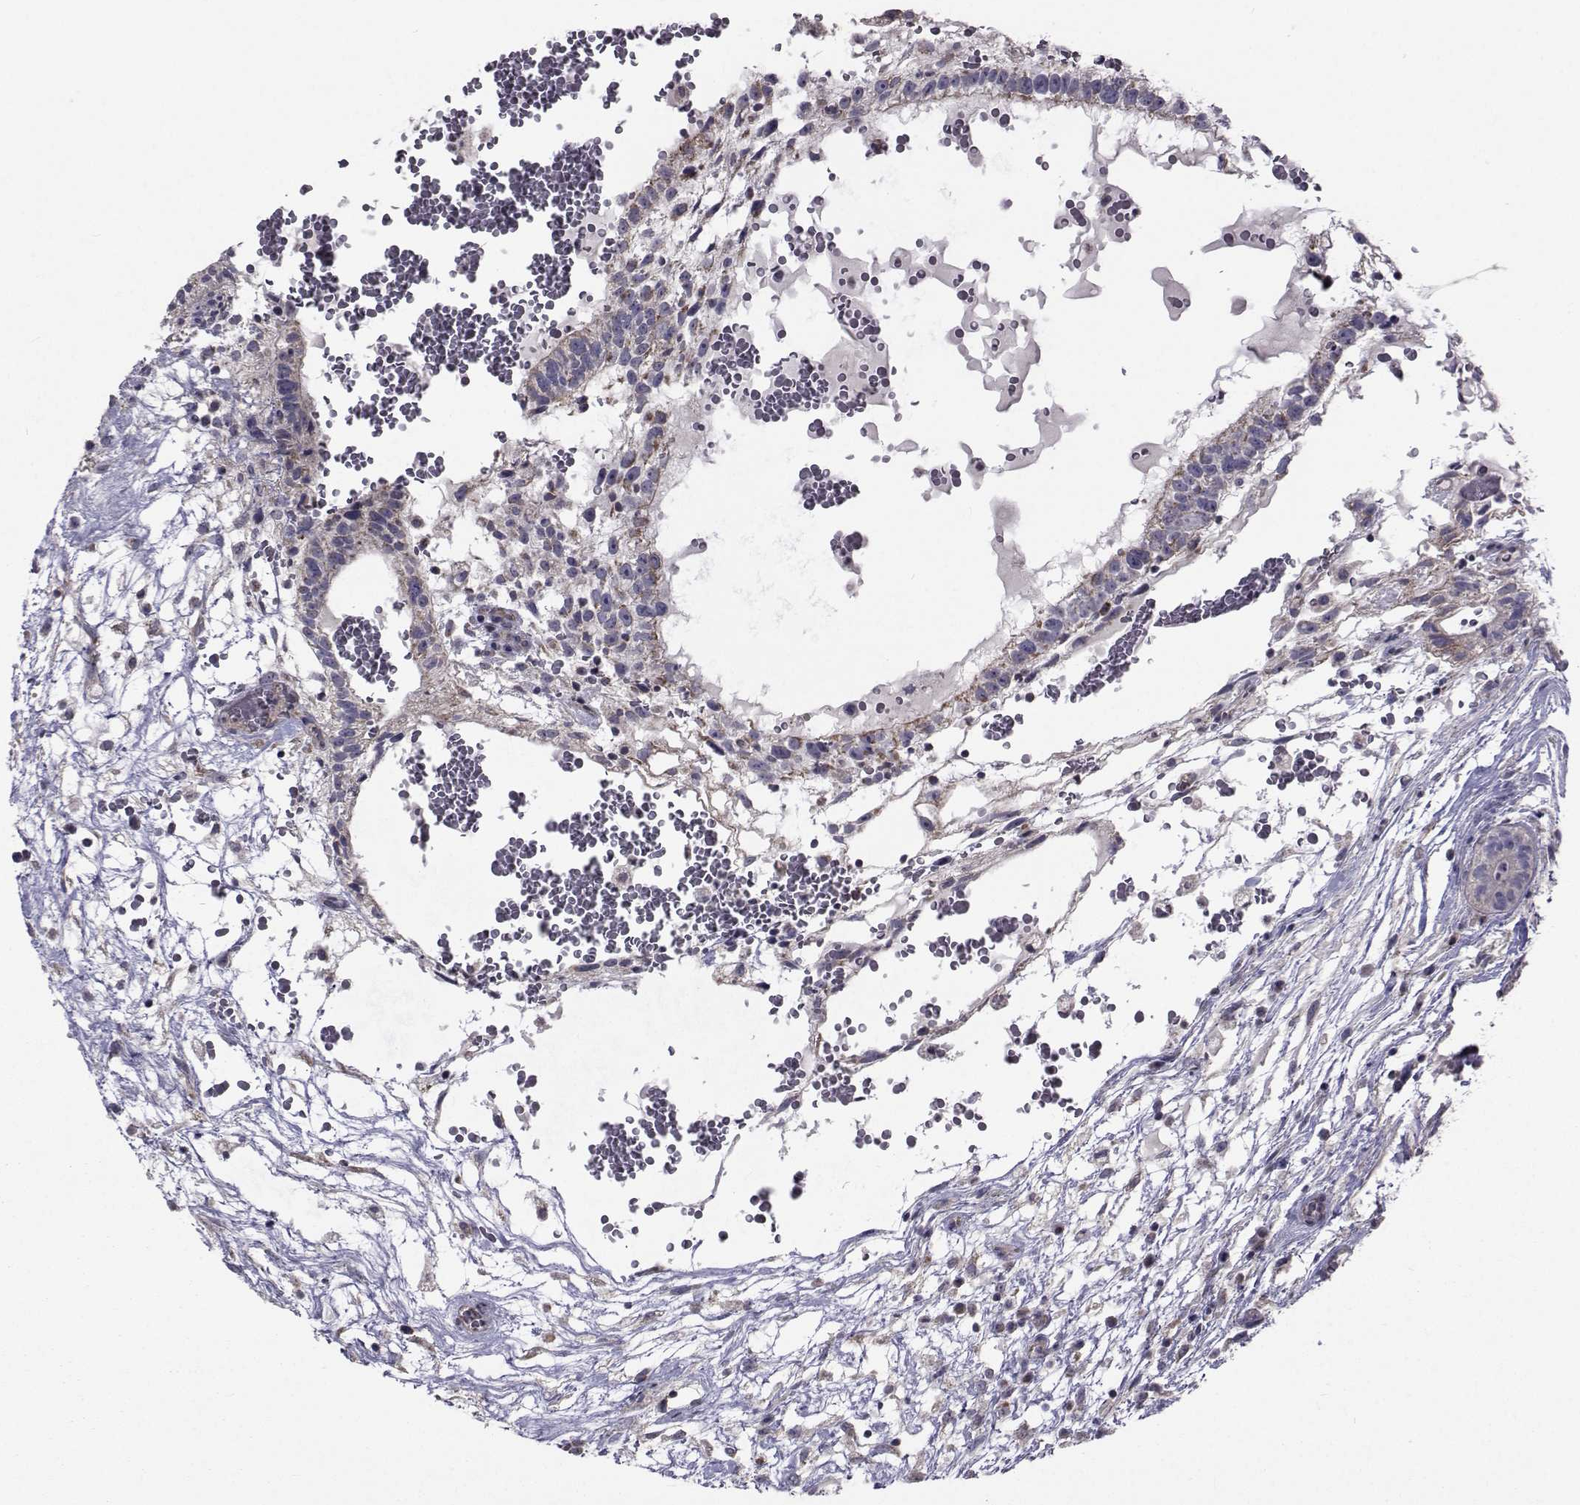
{"staining": {"intensity": "moderate", "quantity": "<25%", "location": "cytoplasmic/membranous"}, "tissue": "testis cancer", "cell_type": "Tumor cells", "image_type": "cancer", "snomed": [{"axis": "morphology", "description": "Normal tissue, NOS"}, {"axis": "morphology", "description": "Carcinoma, Embryonal, NOS"}, {"axis": "topography", "description": "Testis"}], "caption": "There is low levels of moderate cytoplasmic/membranous expression in tumor cells of testis embryonal carcinoma, as demonstrated by immunohistochemical staining (brown color).", "gene": "CFAP74", "patient": {"sex": "male", "age": 32}}